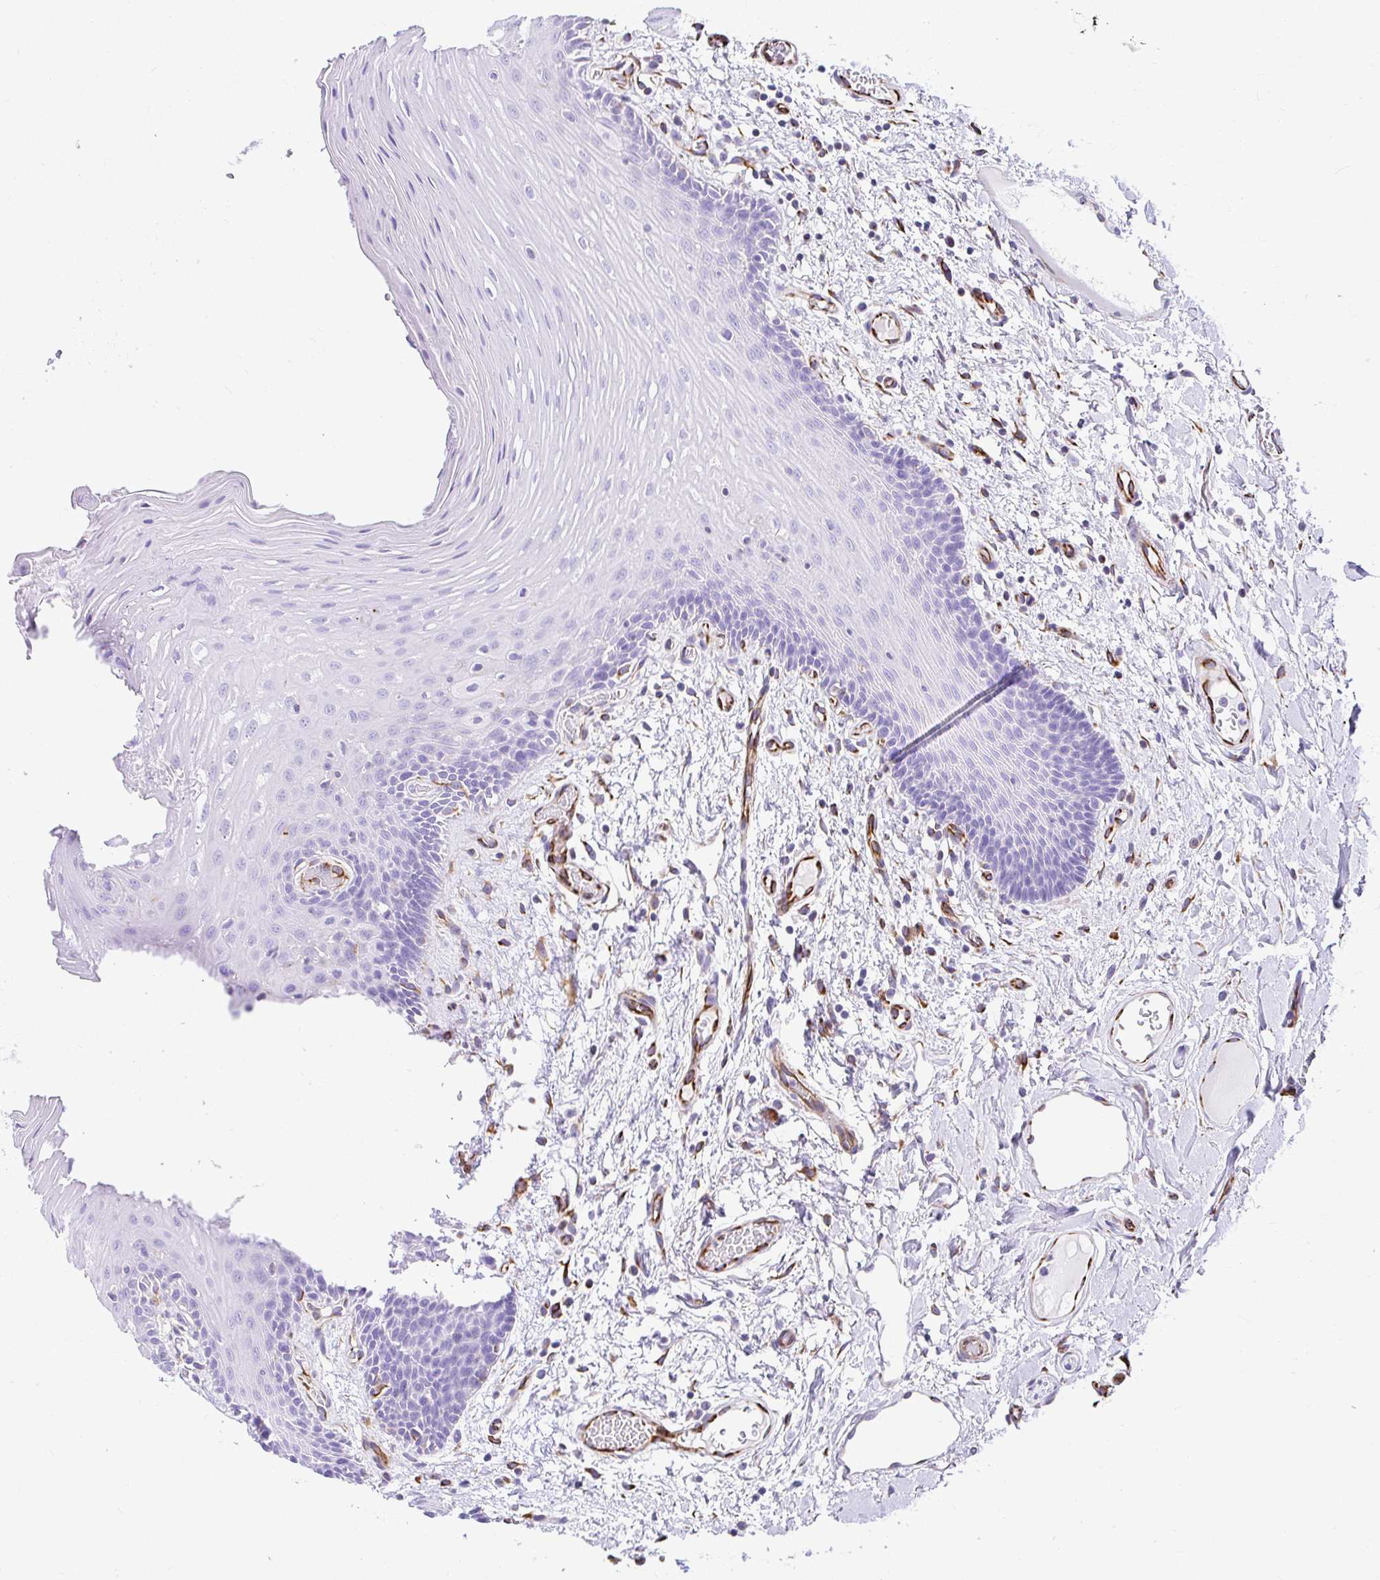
{"staining": {"intensity": "negative", "quantity": "none", "location": "none"}, "tissue": "oral mucosa", "cell_type": "Squamous epithelial cells", "image_type": "normal", "snomed": [{"axis": "morphology", "description": "Normal tissue, NOS"}, {"axis": "topography", "description": "Oral tissue"}, {"axis": "topography", "description": "Tounge, NOS"}], "caption": "An IHC photomicrograph of unremarkable oral mucosa is shown. There is no staining in squamous epithelial cells of oral mucosa.", "gene": "DEPDC5", "patient": {"sex": "female", "age": 60}}